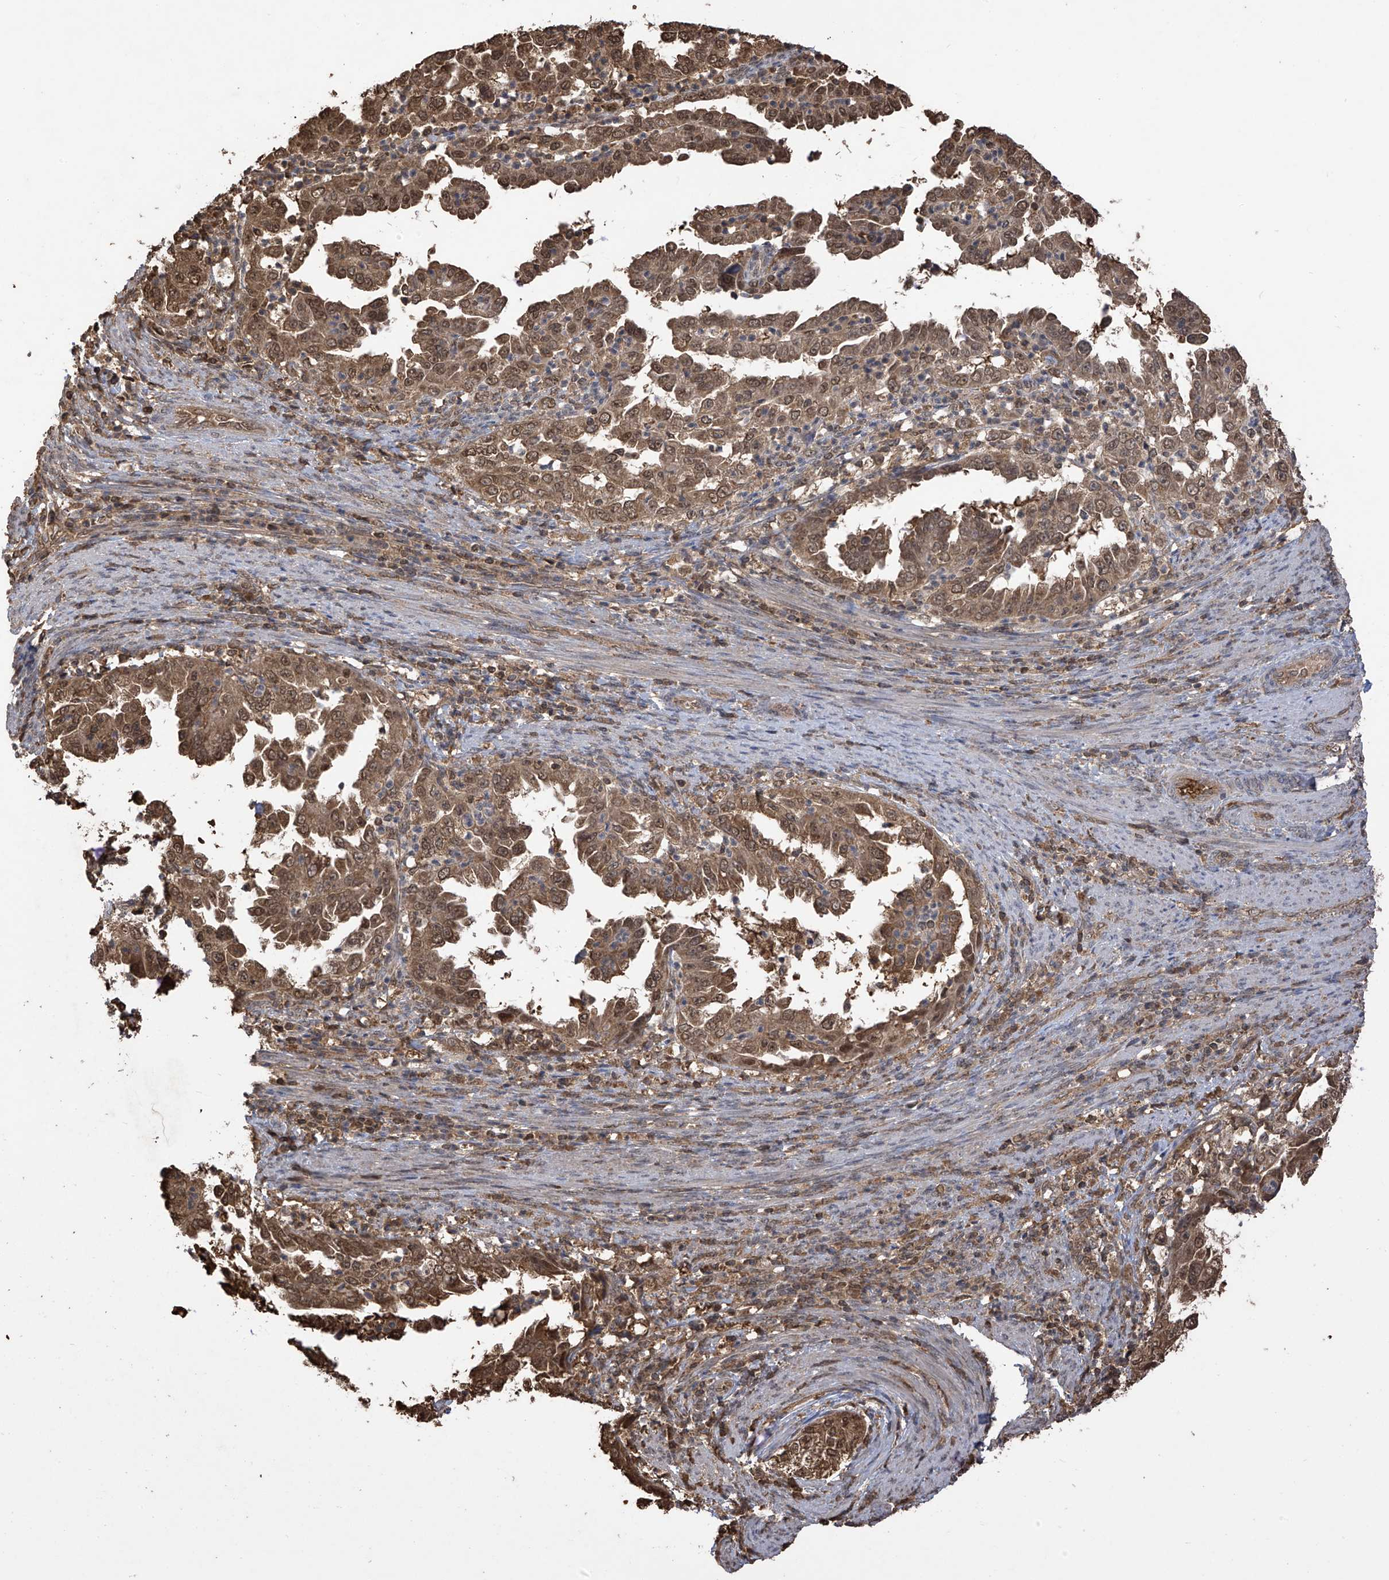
{"staining": {"intensity": "moderate", "quantity": ">75%", "location": "cytoplasmic/membranous,nuclear"}, "tissue": "endometrial cancer", "cell_type": "Tumor cells", "image_type": "cancer", "snomed": [{"axis": "morphology", "description": "Adenocarcinoma, NOS"}, {"axis": "topography", "description": "Endometrium"}], "caption": "Adenocarcinoma (endometrial) stained with DAB immunohistochemistry (IHC) exhibits medium levels of moderate cytoplasmic/membranous and nuclear positivity in approximately >75% of tumor cells.", "gene": "PNPT1", "patient": {"sex": "female", "age": 85}}